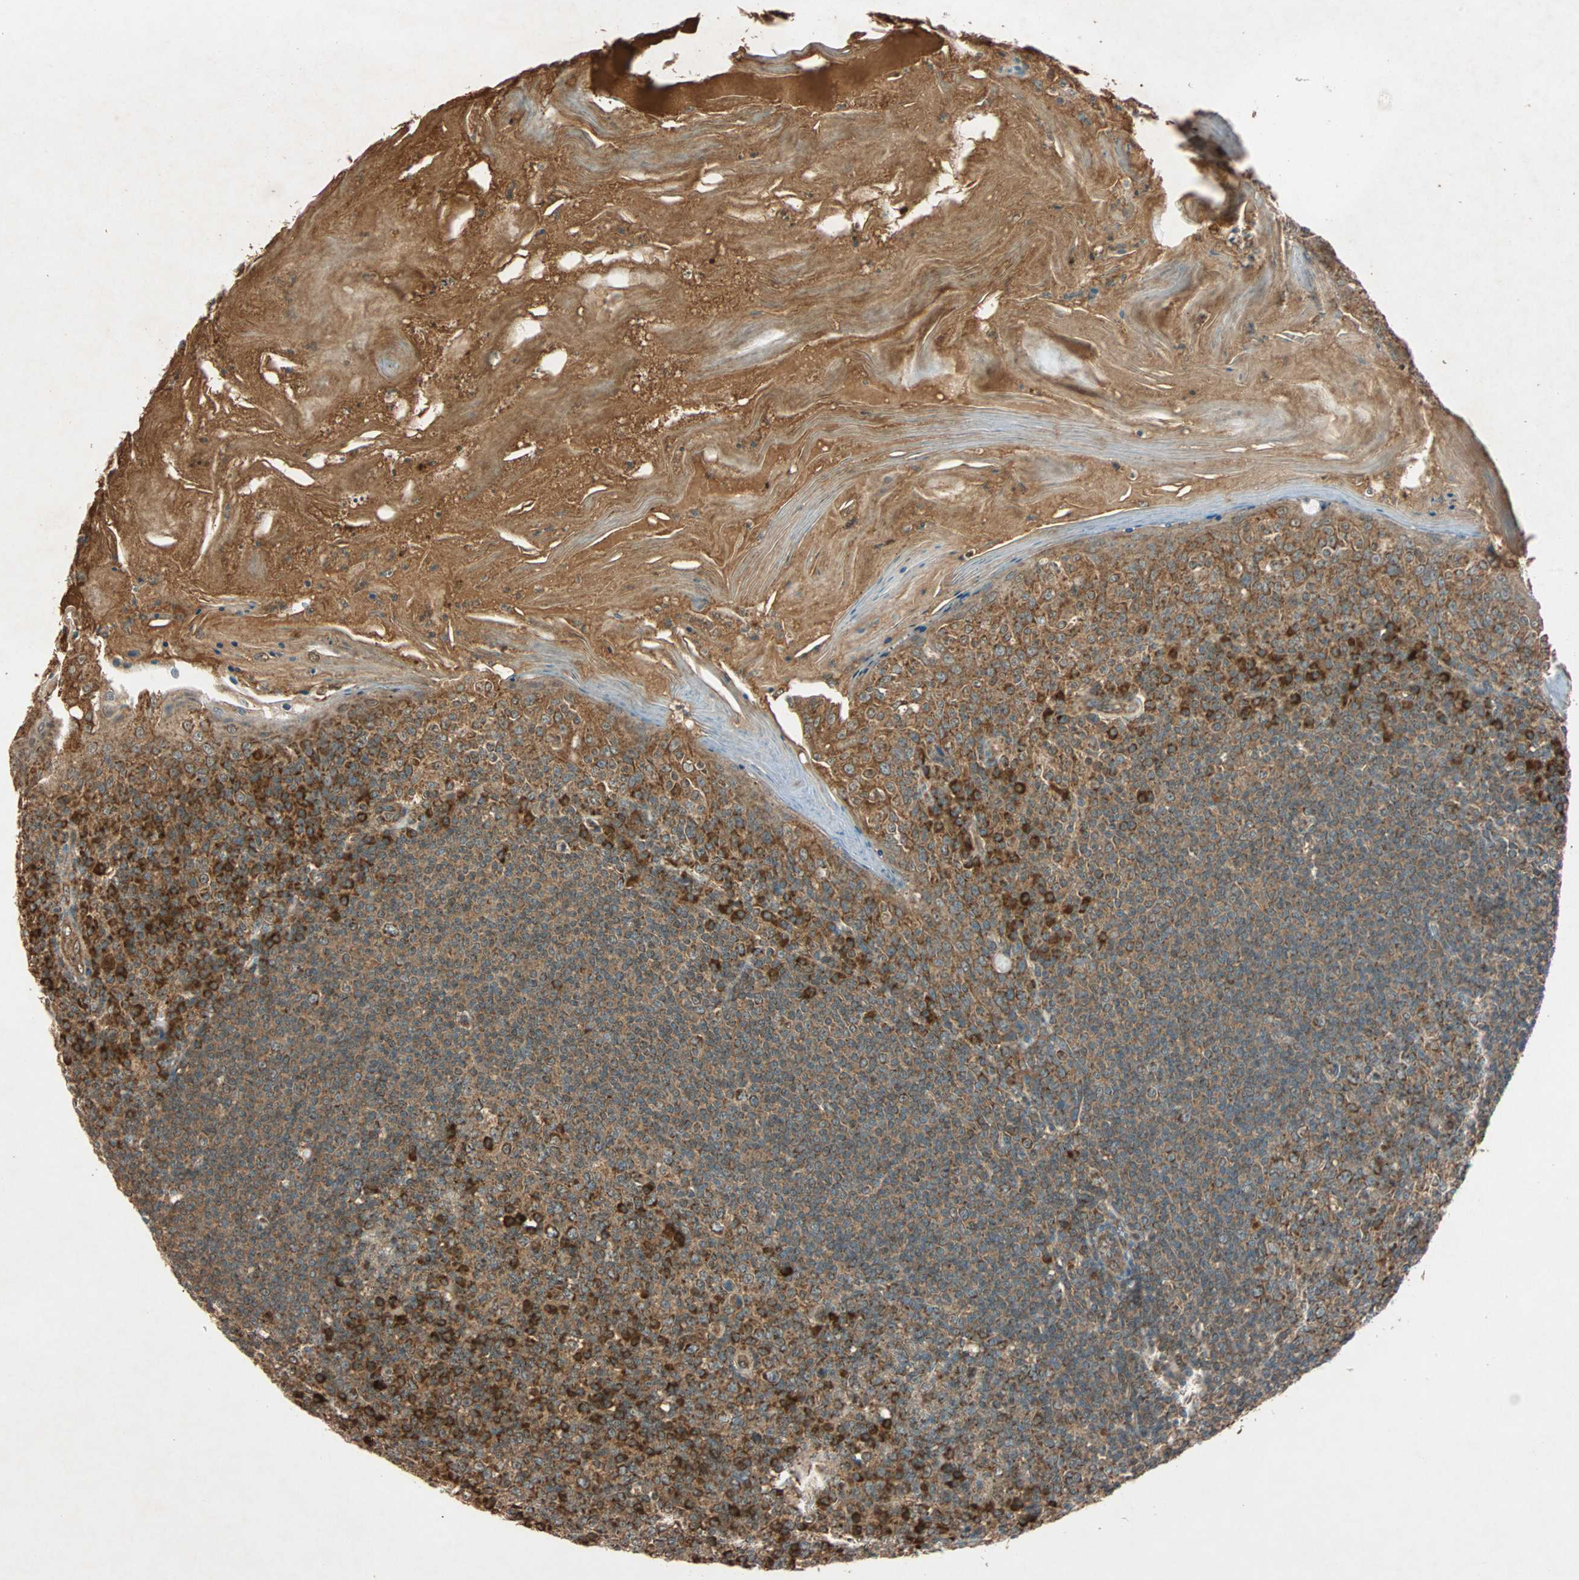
{"staining": {"intensity": "strong", "quantity": ">75%", "location": "cytoplasmic/membranous"}, "tissue": "tonsil", "cell_type": "Germinal center cells", "image_type": "normal", "snomed": [{"axis": "morphology", "description": "Normal tissue, NOS"}, {"axis": "topography", "description": "Tonsil"}], "caption": "Human tonsil stained with a protein marker displays strong staining in germinal center cells.", "gene": "MAPK1", "patient": {"sex": "male", "age": 31}}